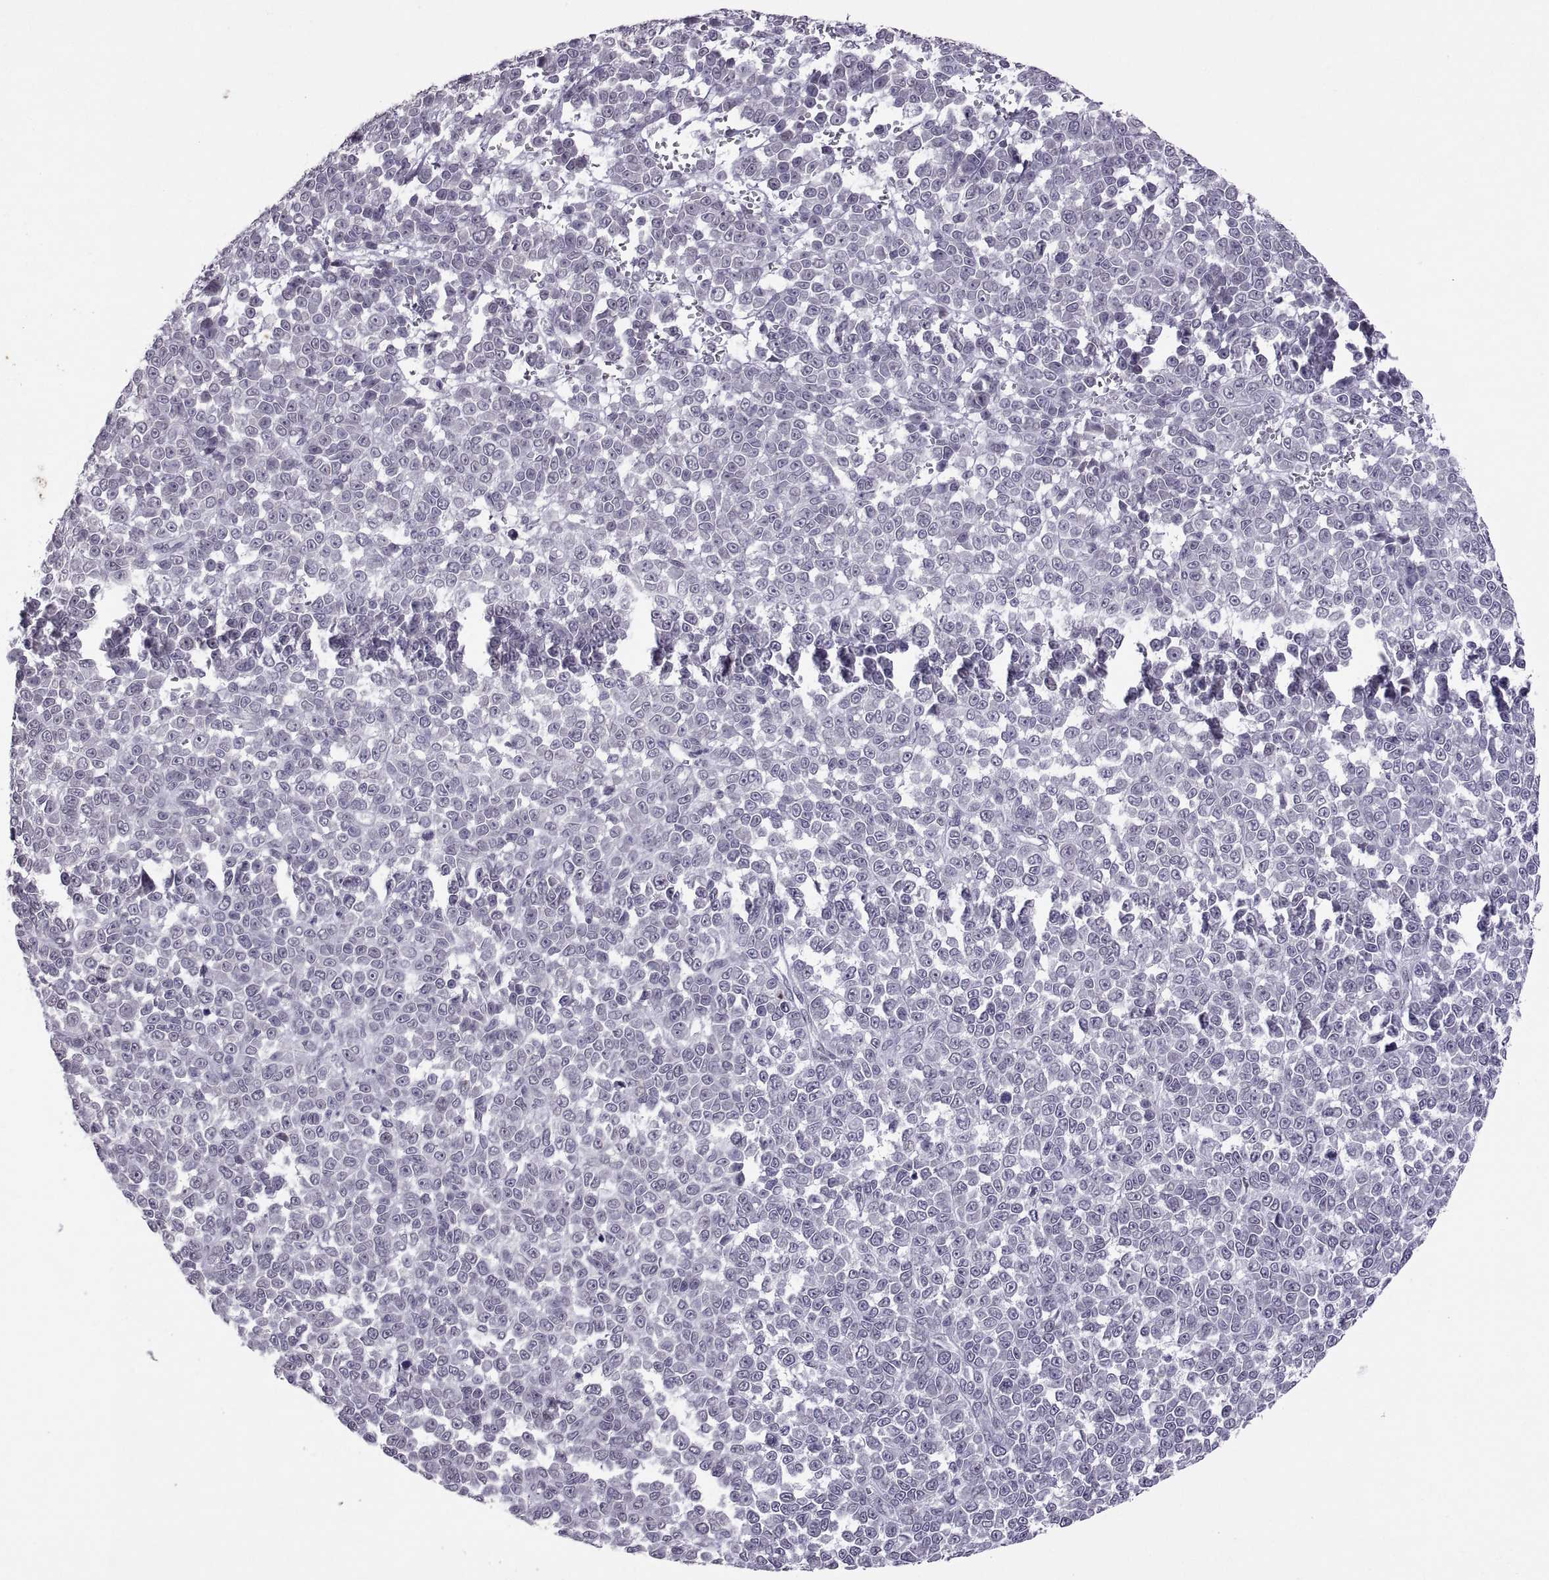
{"staining": {"intensity": "negative", "quantity": "none", "location": "none"}, "tissue": "melanoma", "cell_type": "Tumor cells", "image_type": "cancer", "snomed": [{"axis": "morphology", "description": "Malignant melanoma, NOS"}, {"axis": "topography", "description": "Skin"}], "caption": "This is a image of immunohistochemistry (IHC) staining of malignant melanoma, which shows no positivity in tumor cells.", "gene": "KRT77", "patient": {"sex": "female", "age": 95}}